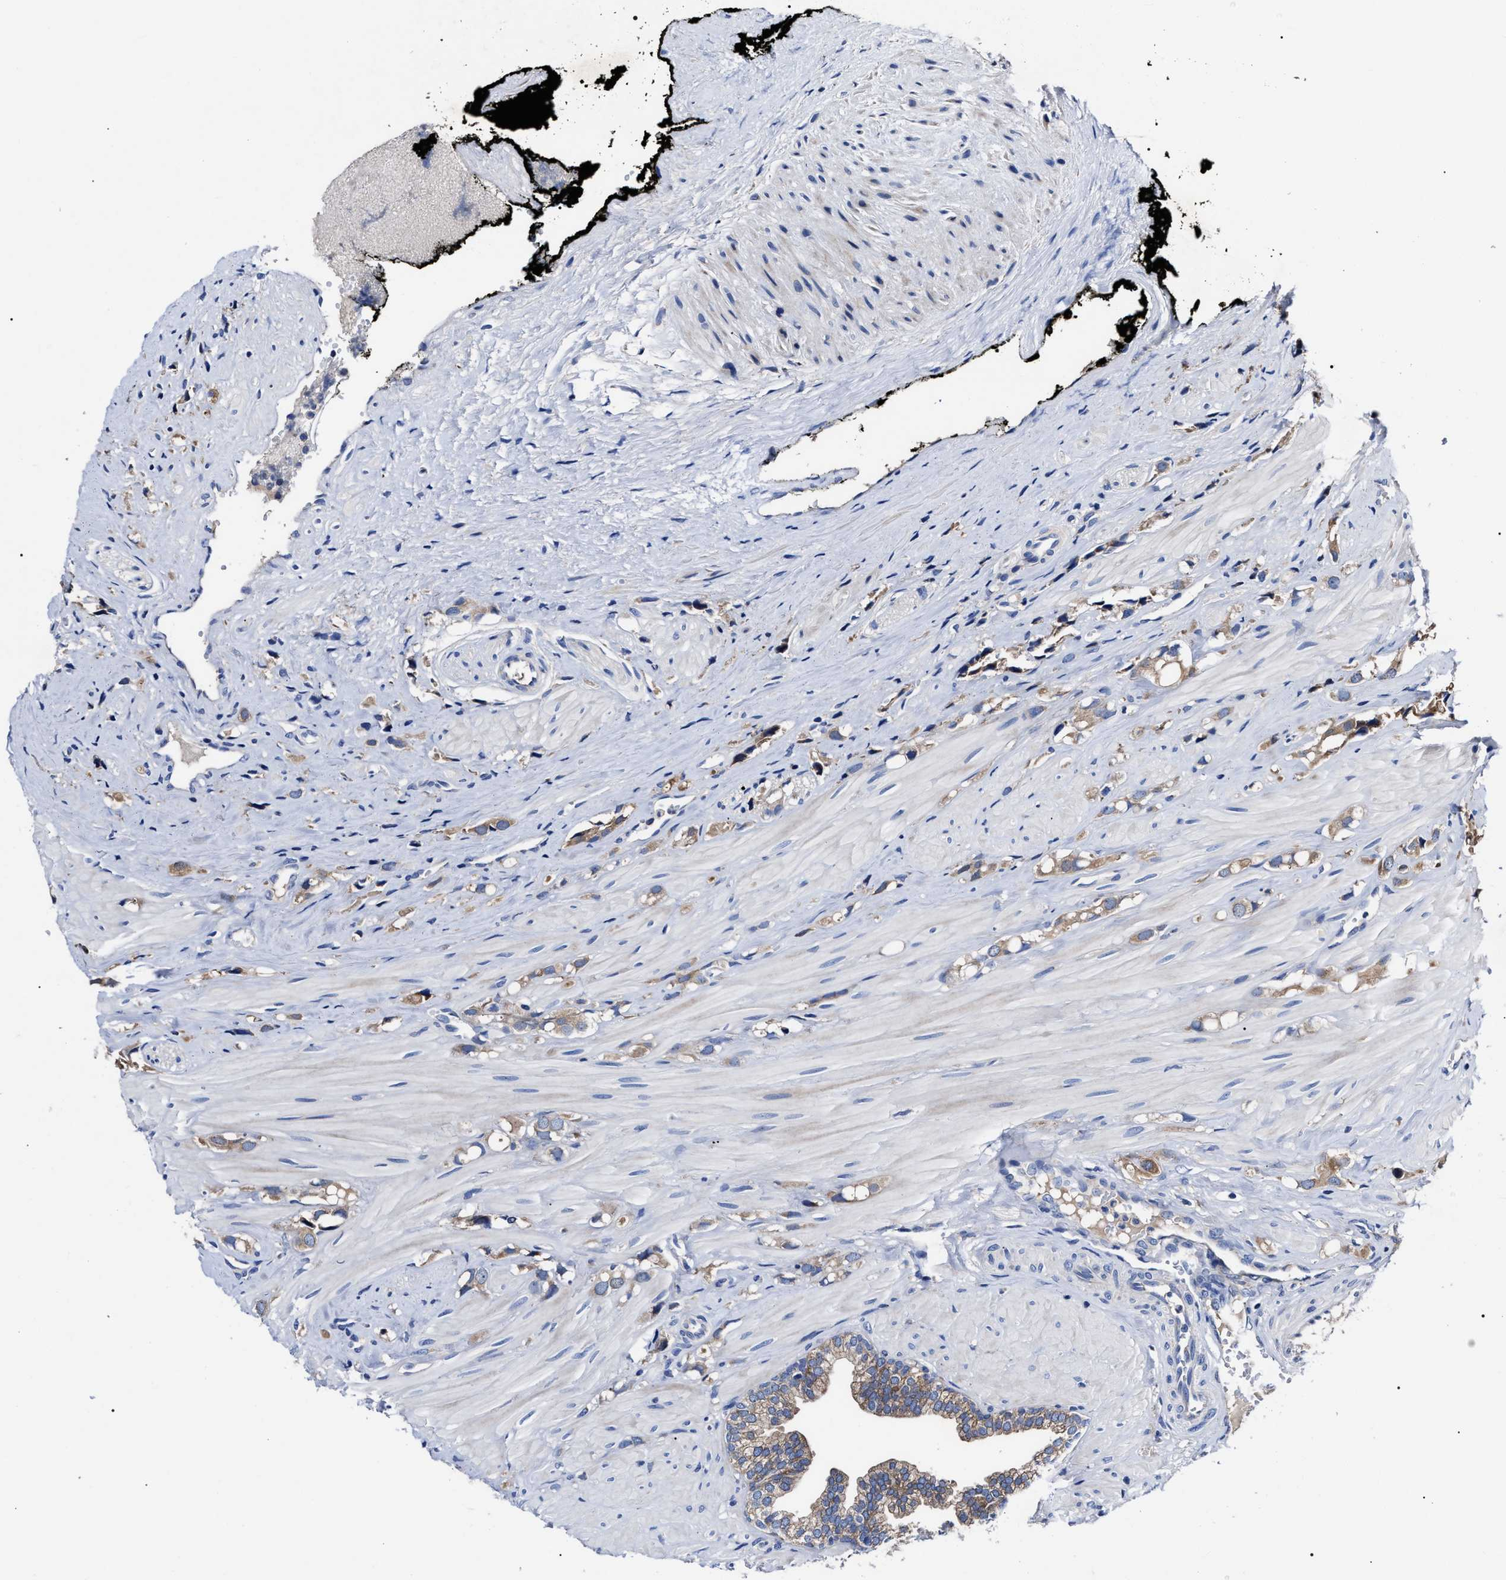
{"staining": {"intensity": "weak", "quantity": ">75%", "location": "cytoplasmic/membranous"}, "tissue": "prostate cancer", "cell_type": "Tumor cells", "image_type": "cancer", "snomed": [{"axis": "morphology", "description": "Adenocarcinoma, High grade"}, {"axis": "topography", "description": "Prostate"}], "caption": "Tumor cells reveal low levels of weak cytoplasmic/membranous positivity in about >75% of cells in adenocarcinoma (high-grade) (prostate).", "gene": "MACC1", "patient": {"sex": "male", "age": 52}}